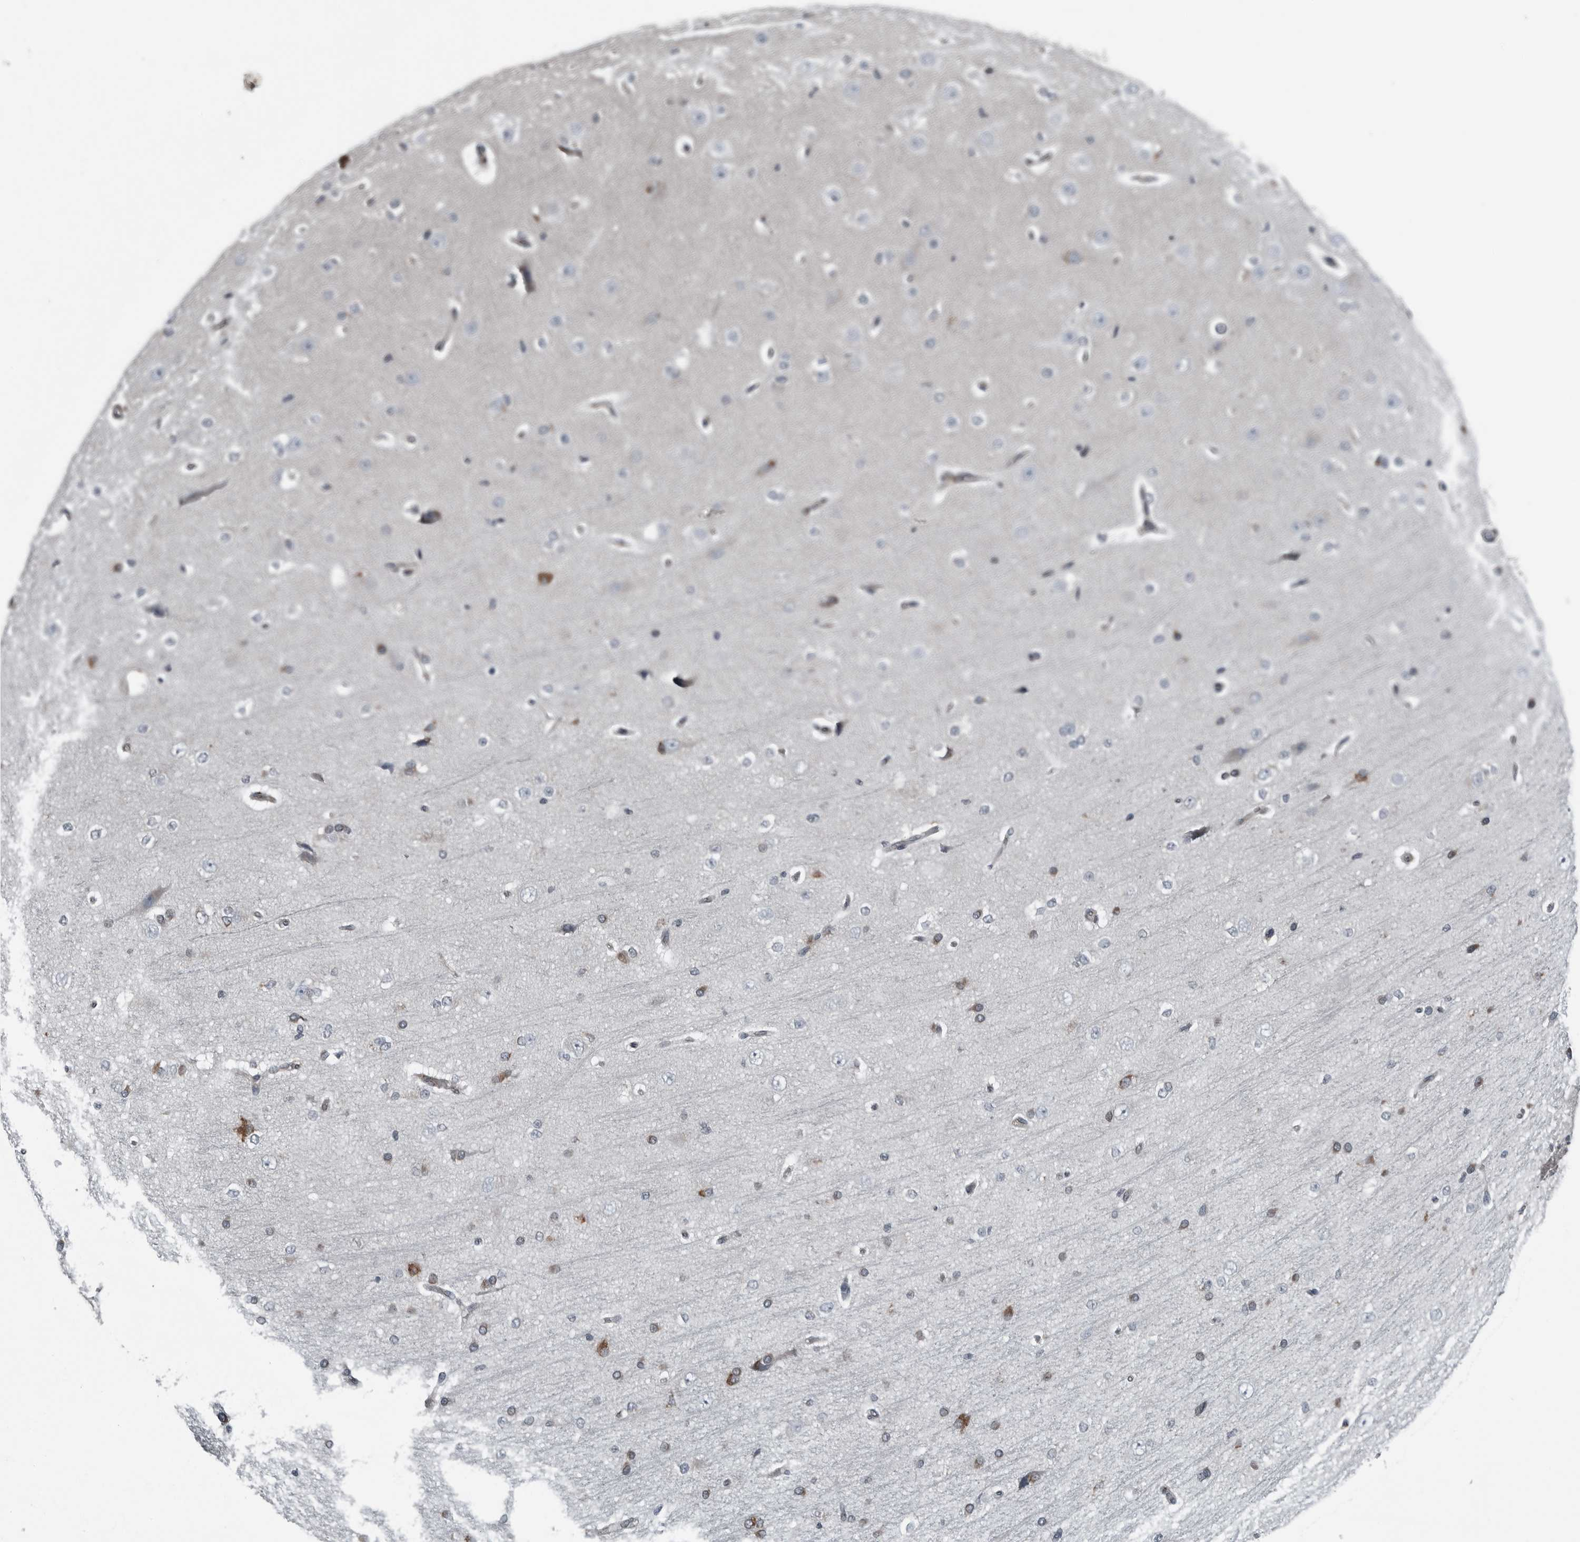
{"staining": {"intensity": "moderate", "quantity": "25%-75%", "location": "cytoplasmic/membranous"}, "tissue": "cerebral cortex", "cell_type": "Endothelial cells", "image_type": "normal", "snomed": [{"axis": "morphology", "description": "Normal tissue, NOS"}, {"axis": "morphology", "description": "Developmental malformation"}, {"axis": "topography", "description": "Cerebral cortex"}], "caption": "This micrograph demonstrates immunohistochemistry staining of unremarkable human cerebral cortex, with medium moderate cytoplasmic/membranous staining in approximately 25%-75% of endothelial cells.", "gene": "CEP85", "patient": {"sex": "female", "age": 30}}